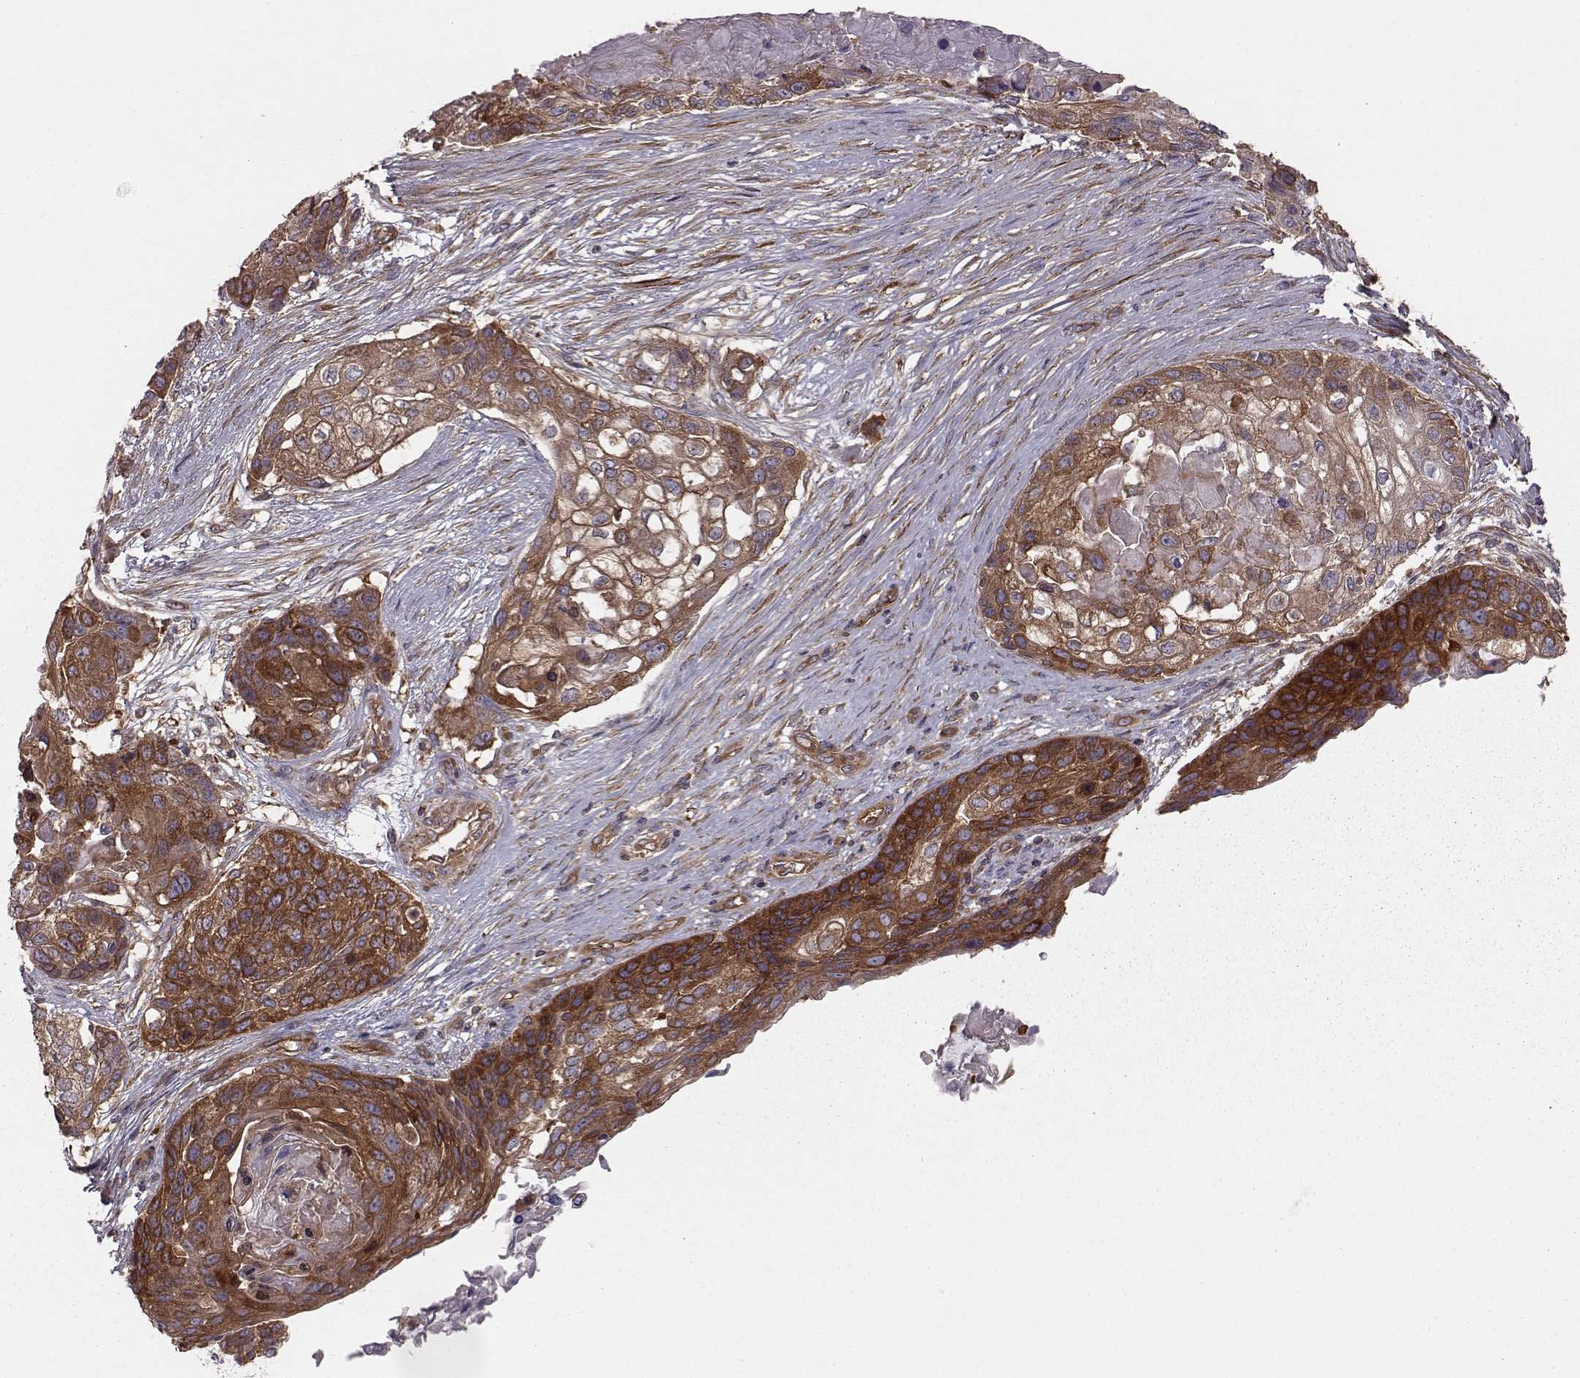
{"staining": {"intensity": "strong", "quantity": ">75%", "location": "cytoplasmic/membranous"}, "tissue": "lung cancer", "cell_type": "Tumor cells", "image_type": "cancer", "snomed": [{"axis": "morphology", "description": "Squamous cell carcinoma, NOS"}, {"axis": "topography", "description": "Lung"}], "caption": "Strong cytoplasmic/membranous staining is appreciated in approximately >75% of tumor cells in squamous cell carcinoma (lung).", "gene": "RABGAP1", "patient": {"sex": "male", "age": 69}}